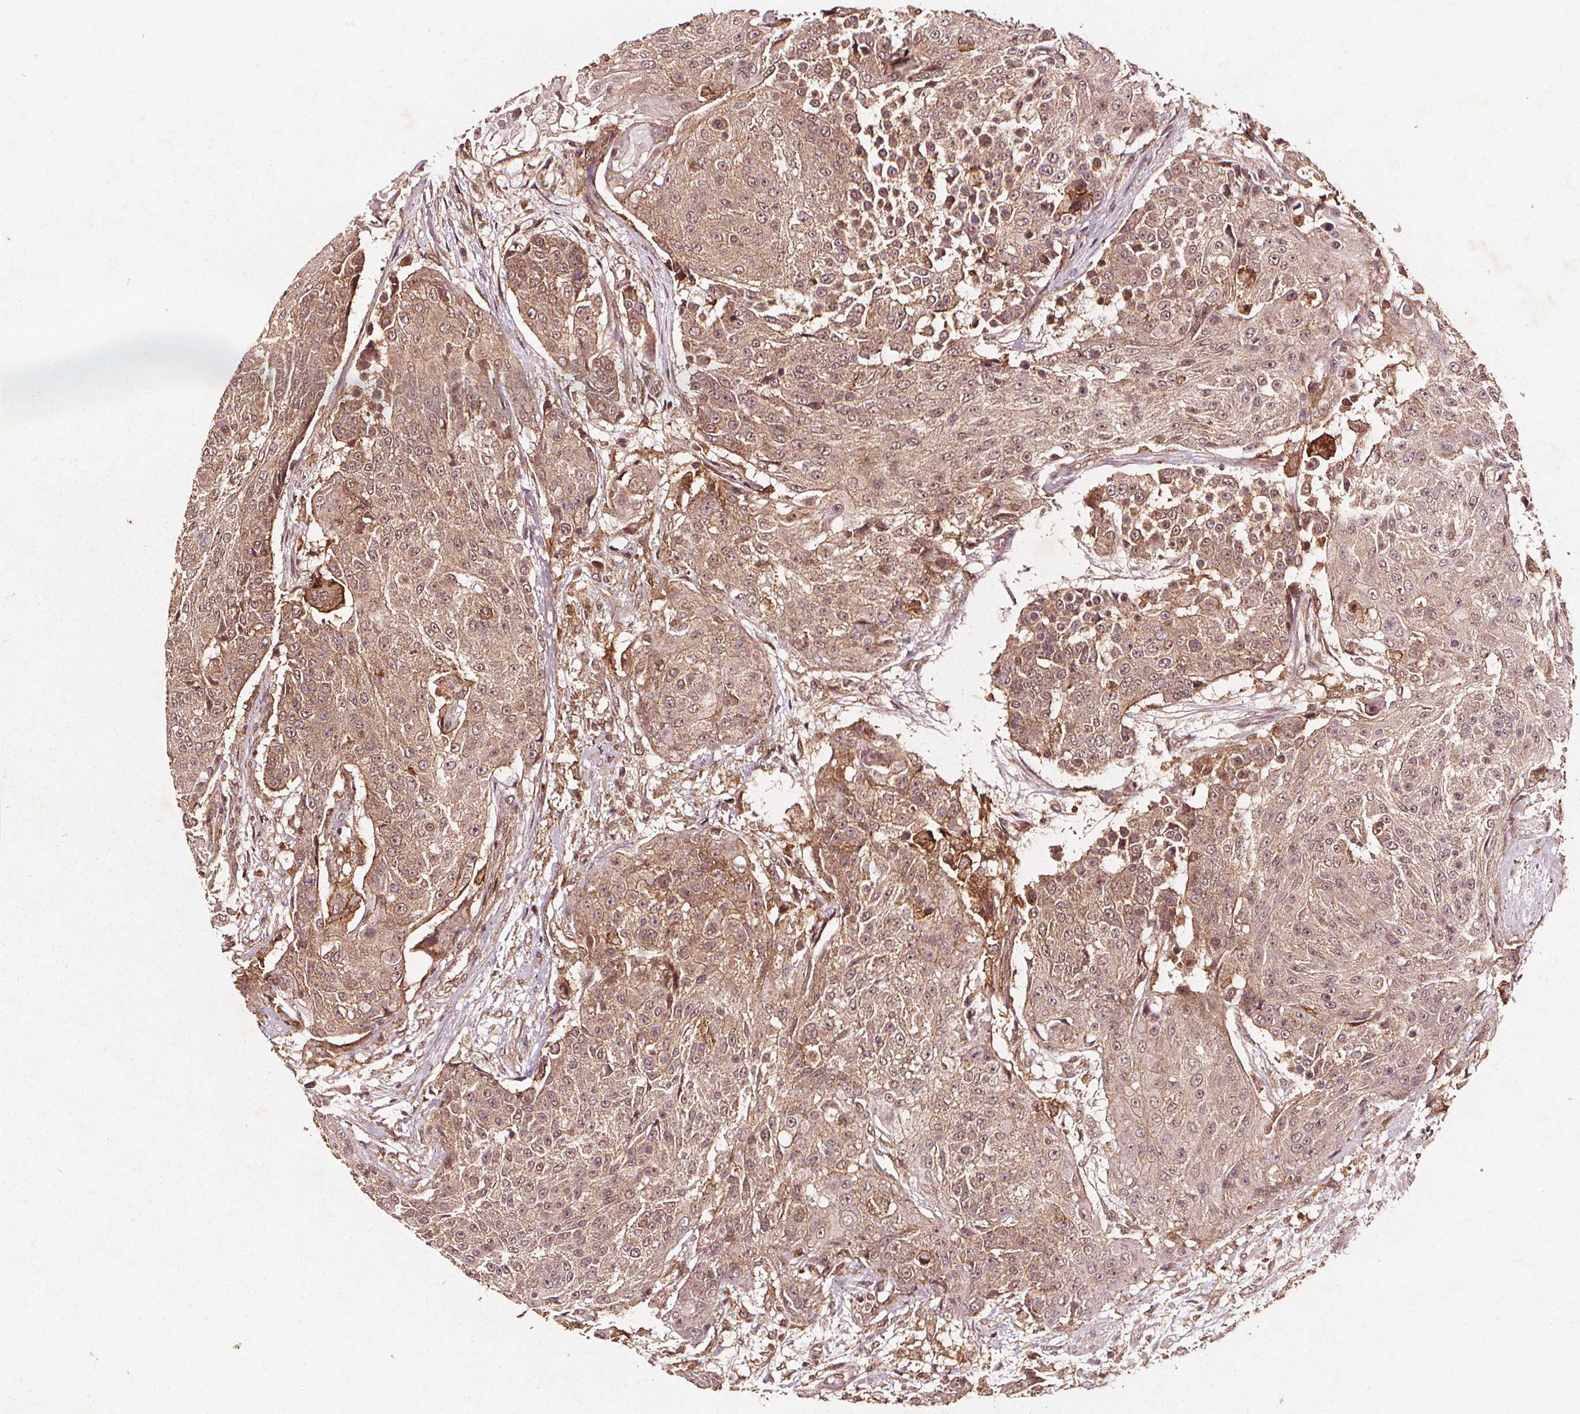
{"staining": {"intensity": "weak", "quantity": ">75%", "location": "cytoplasmic/membranous"}, "tissue": "urothelial cancer", "cell_type": "Tumor cells", "image_type": "cancer", "snomed": [{"axis": "morphology", "description": "Urothelial carcinoma, High grade"}, {"axis": "topography", "description": "Urinary bladder"}], "caption": "An IHC image of neoplastic tissue is shown. Protein staining in brown labels weak cytoplasmic/membranous positivity in high-grade urothelial carcinoma within tumor cells.", "gene": "ABCA1", "patient": {"sex": "female", "age": 63}}